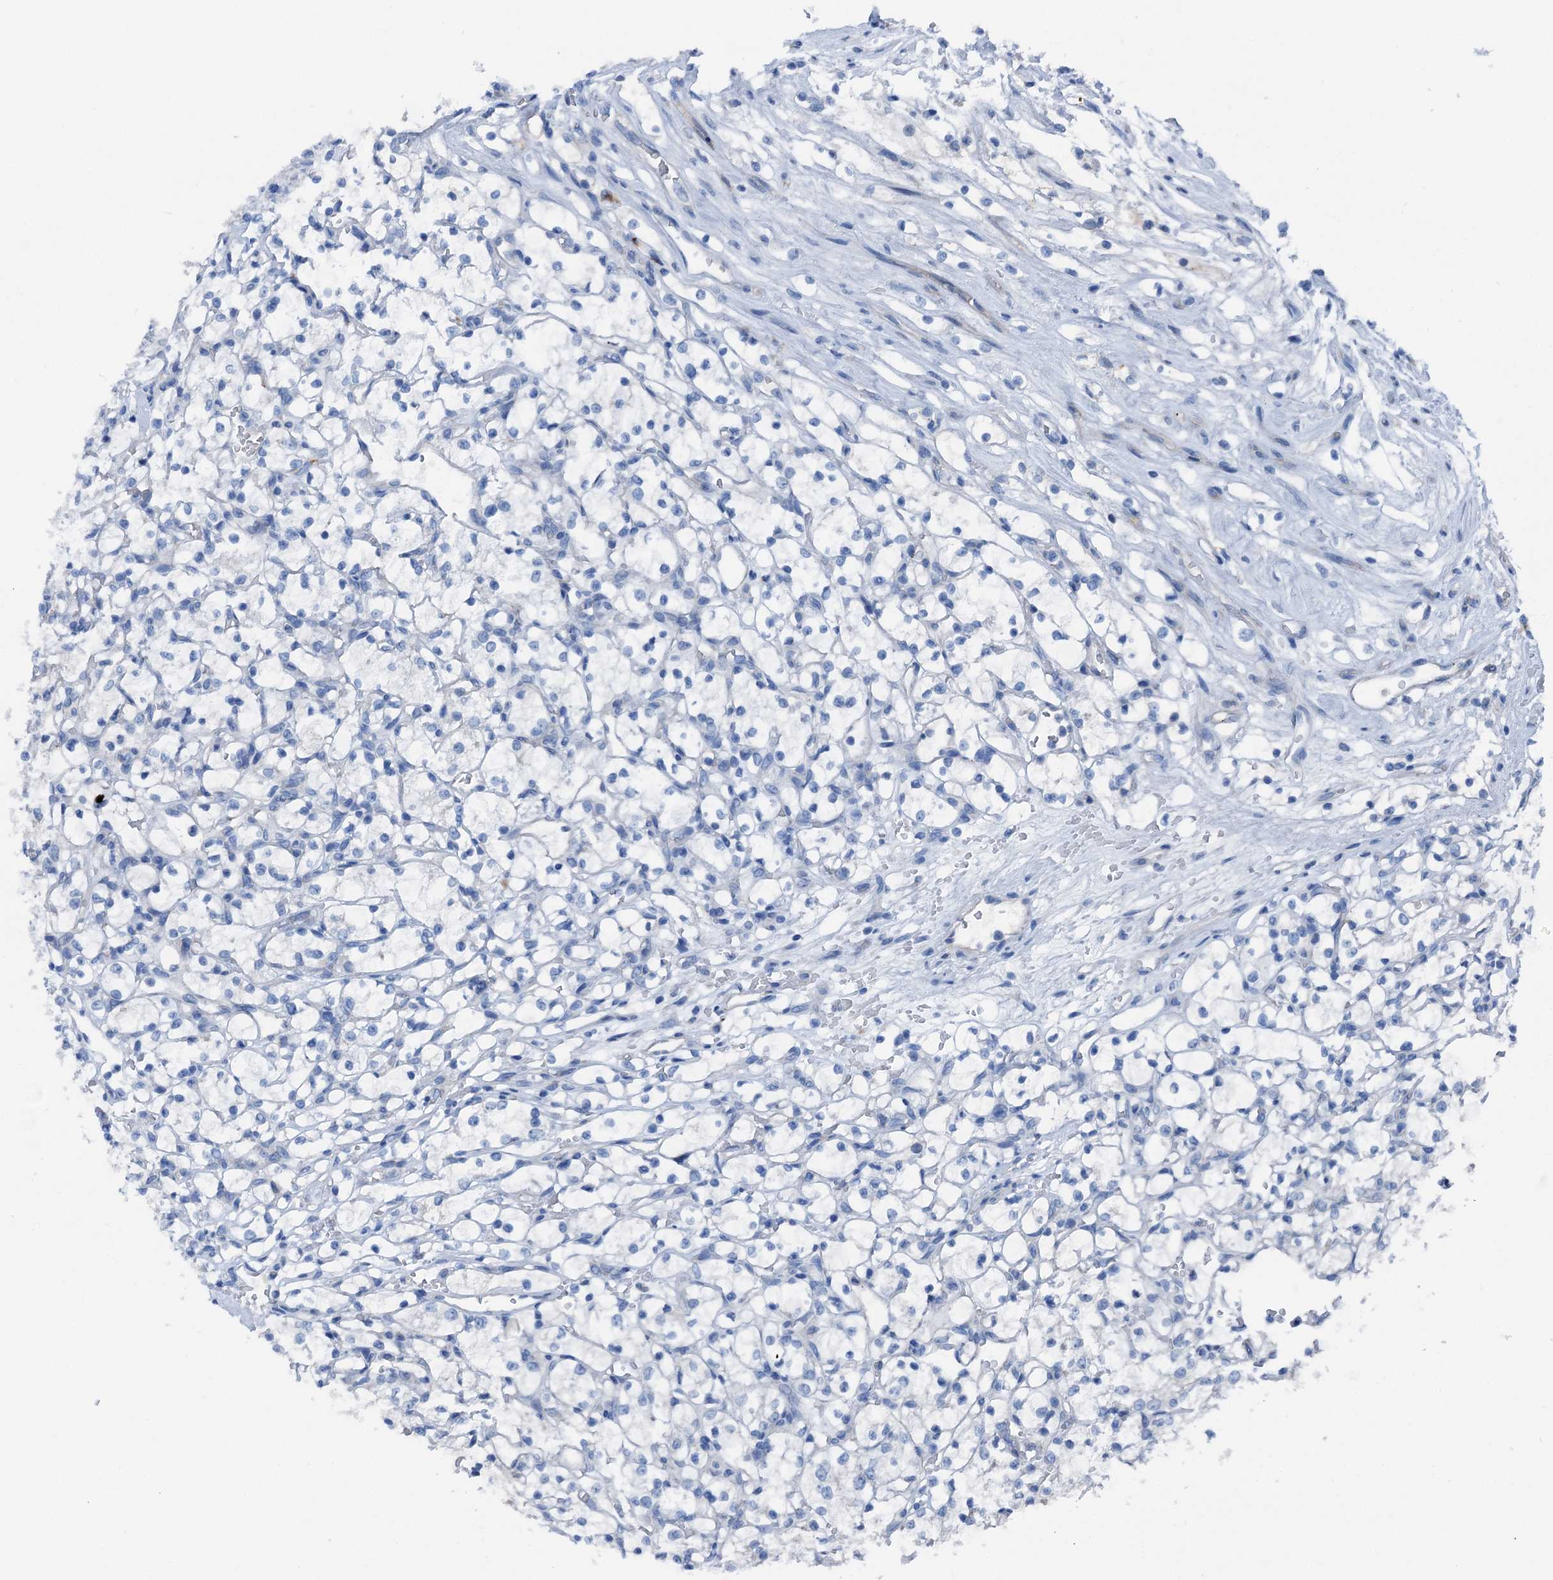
{"staining": {"intensity": "negative", "quantity": "none", "location": "none"}, "tissue": "renal cancer", "cell_type": "Tumor cells", "image_type": "cancer", "snomed": [{"axis": "morphology", "description": "Adenocarcinoma, NOS"}, {"axis": "topography", "description": "Kidney"}], "caption": "High magnification brightfield microscopy of renal adenocarcinoma stained with DAB (3,3'-diaminobenzidine) (brown) and counterstained with hematoxylin (blue): tumor cells show no significant positivity.", "gene": "C1QTNF4", "patient": {"sex": "female", "age": 69}}